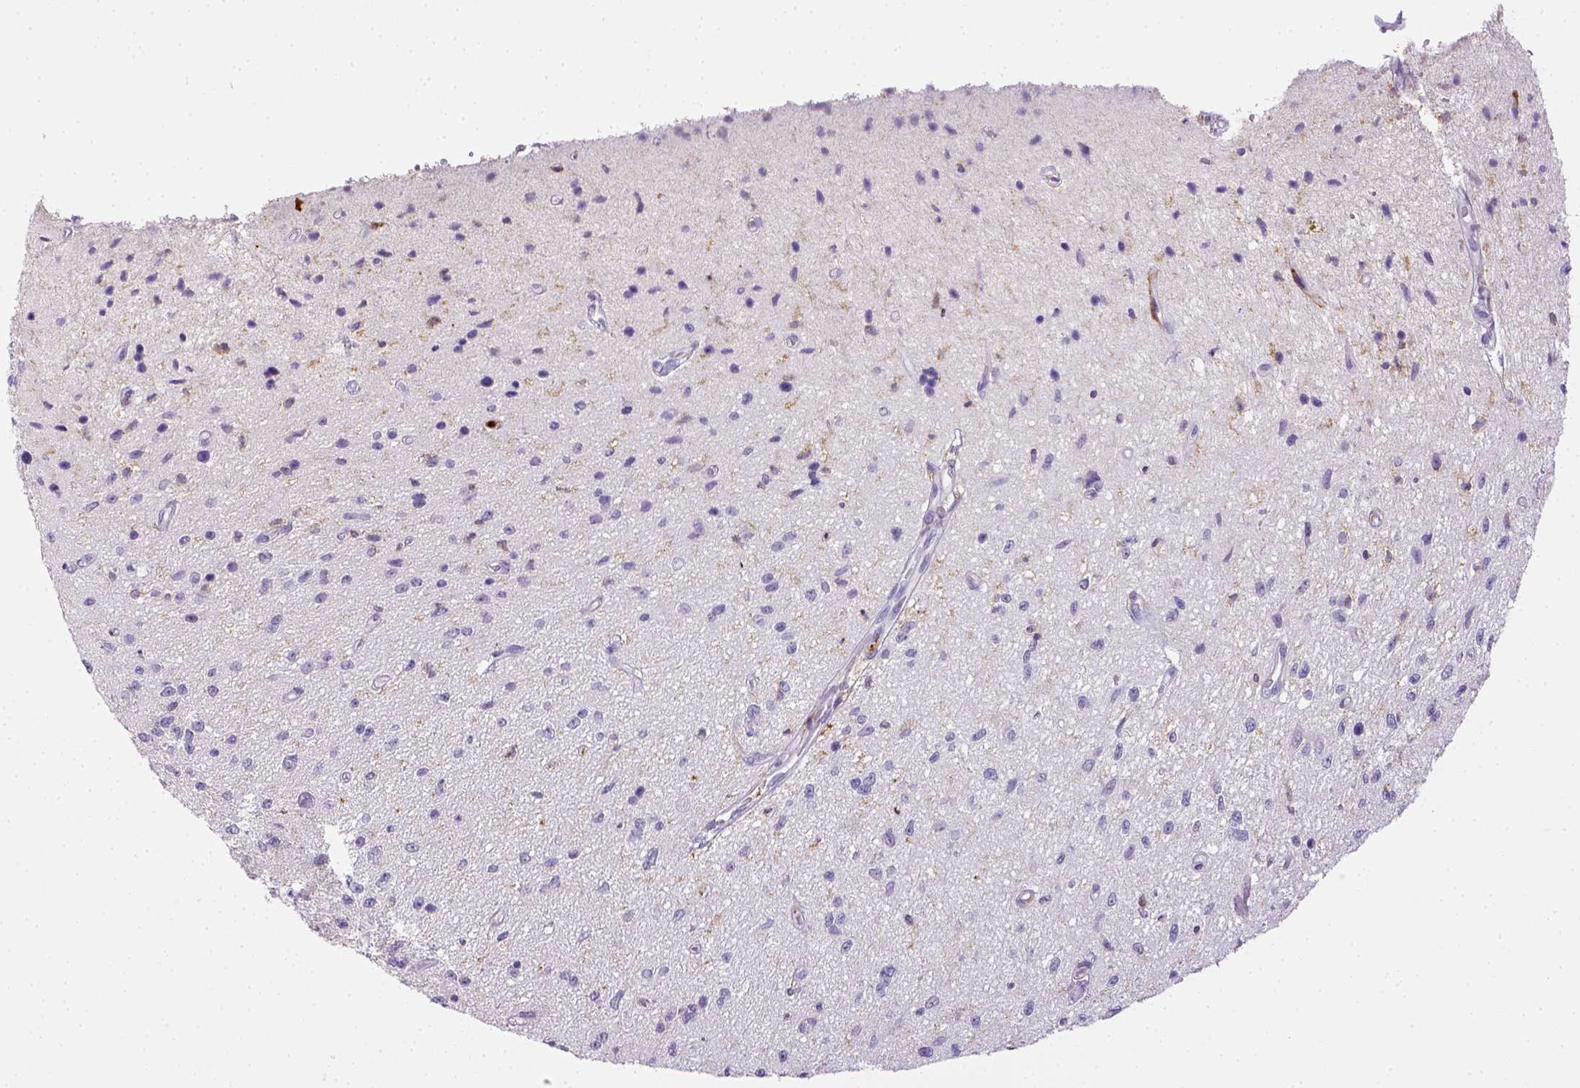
{"staining": {"intensity": "negative", "quantity": "none", "location": "none"}, "tissue": "glioma", "cell_type": "Tumor cells", "image_type": "cancer", "snomed": [{"axis": "morphology", "description": "Glioma, malignant, Low grade"}, {"axis": "topography", "description": "Cerebellum"}], "caption": "Immunohistochemical staining of human glioma demonstrates no significant expression in tumor cells.", "gene": "ITGAM", "patient": {"sex": "female", "age": 14}}